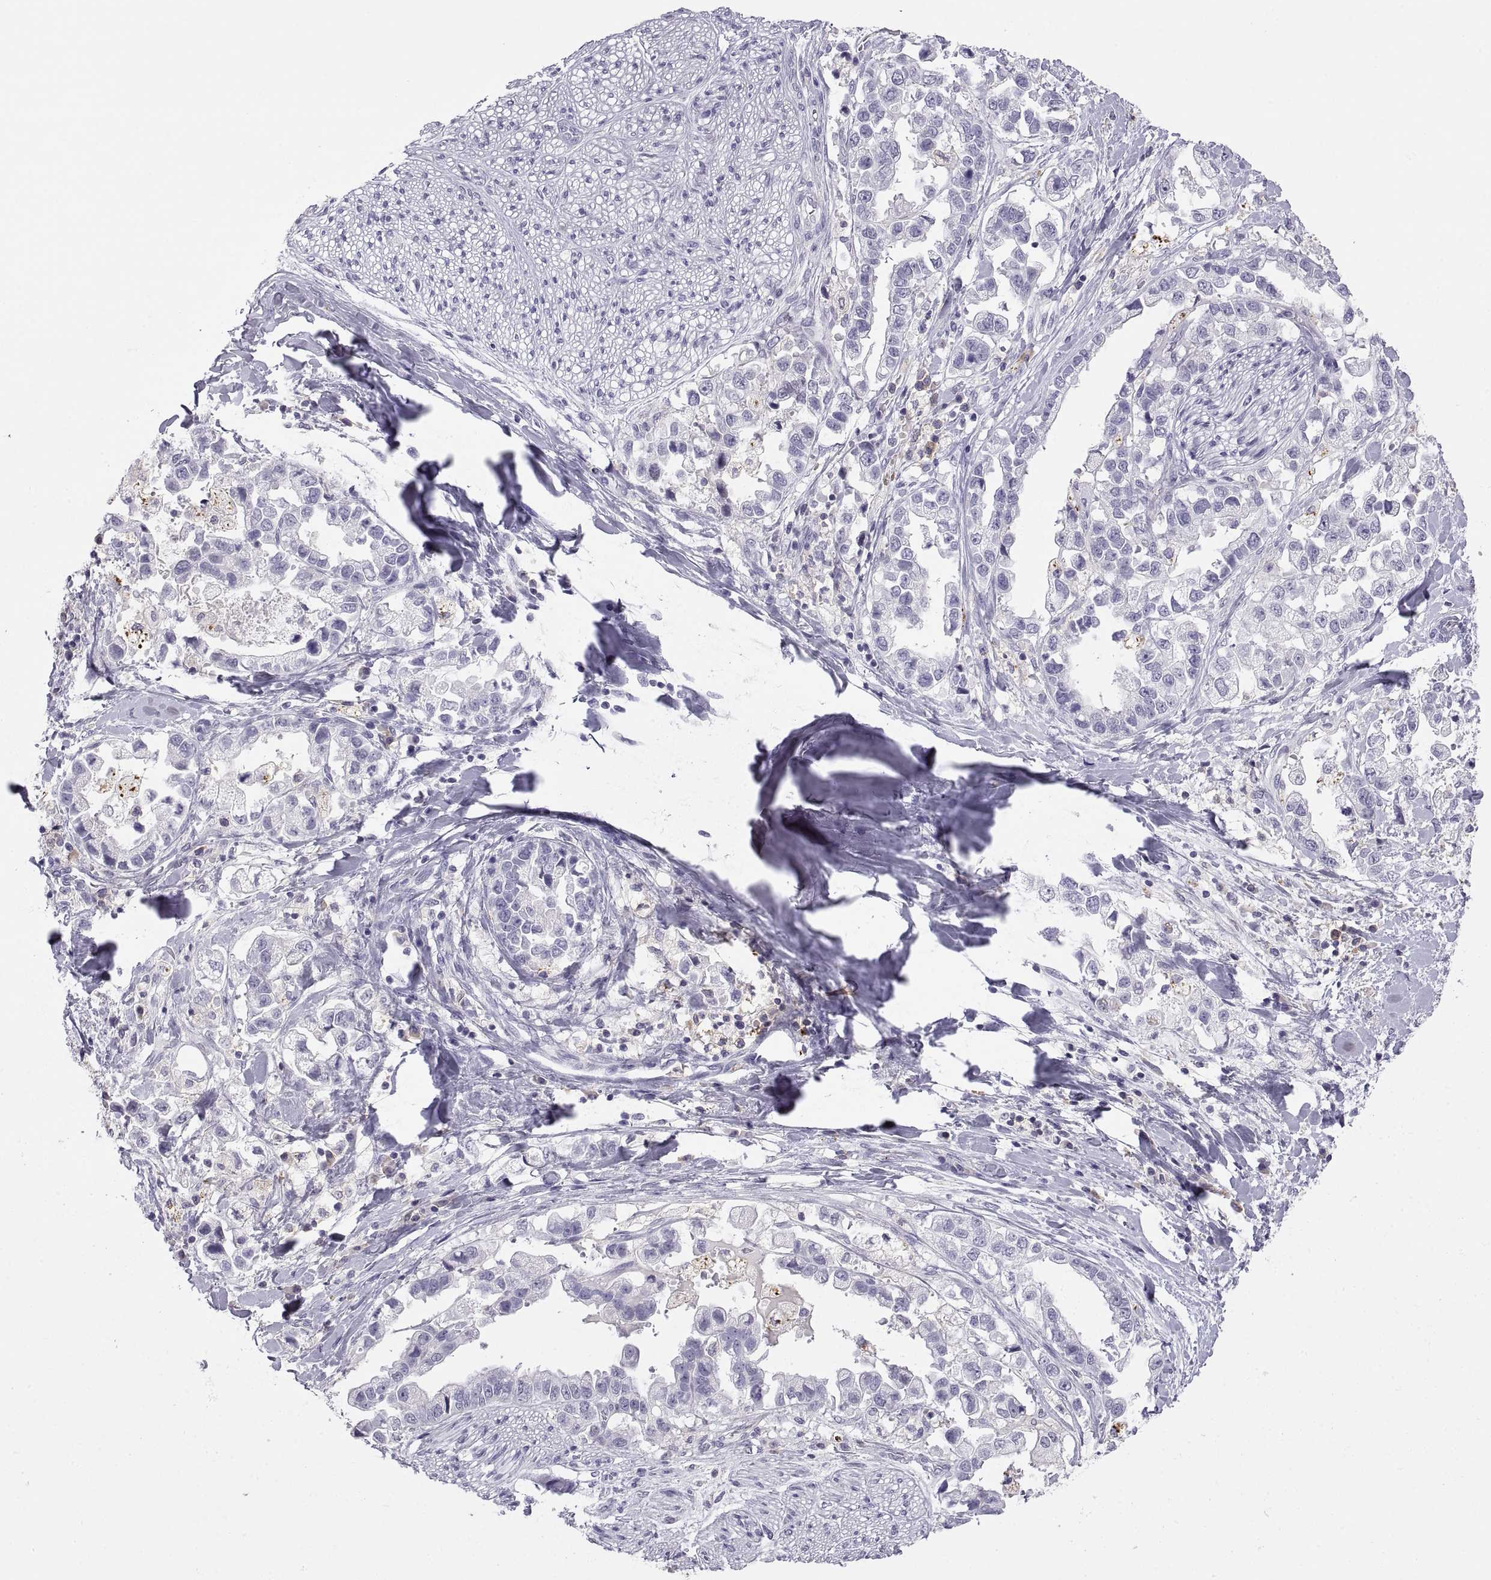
{"staining": {"intensity": "negative", "quantity": "none", "location": "none"}, "tissue": "stomach cancer", "cell_type": "Tumor cells", "image_type": "cancer", "snomed": [{"axis": "morphology", "description": "Adenocarcinoma, NOS"}, {"axis": "topography", "description": "Stomach"}], "caption": "DAB (3,3'-diaminobenzidine) immunohistochemical staining of stomach cancer (adenocarcinoma) displays no significant staining in tumor cells. Brightfield microscopy of immunohistochemistry stained with DAB (brown) and hematoxylin (blue), captured at high magnification.", "gene": "RGS19", "patient": {"sex": "male", "age": 59}}